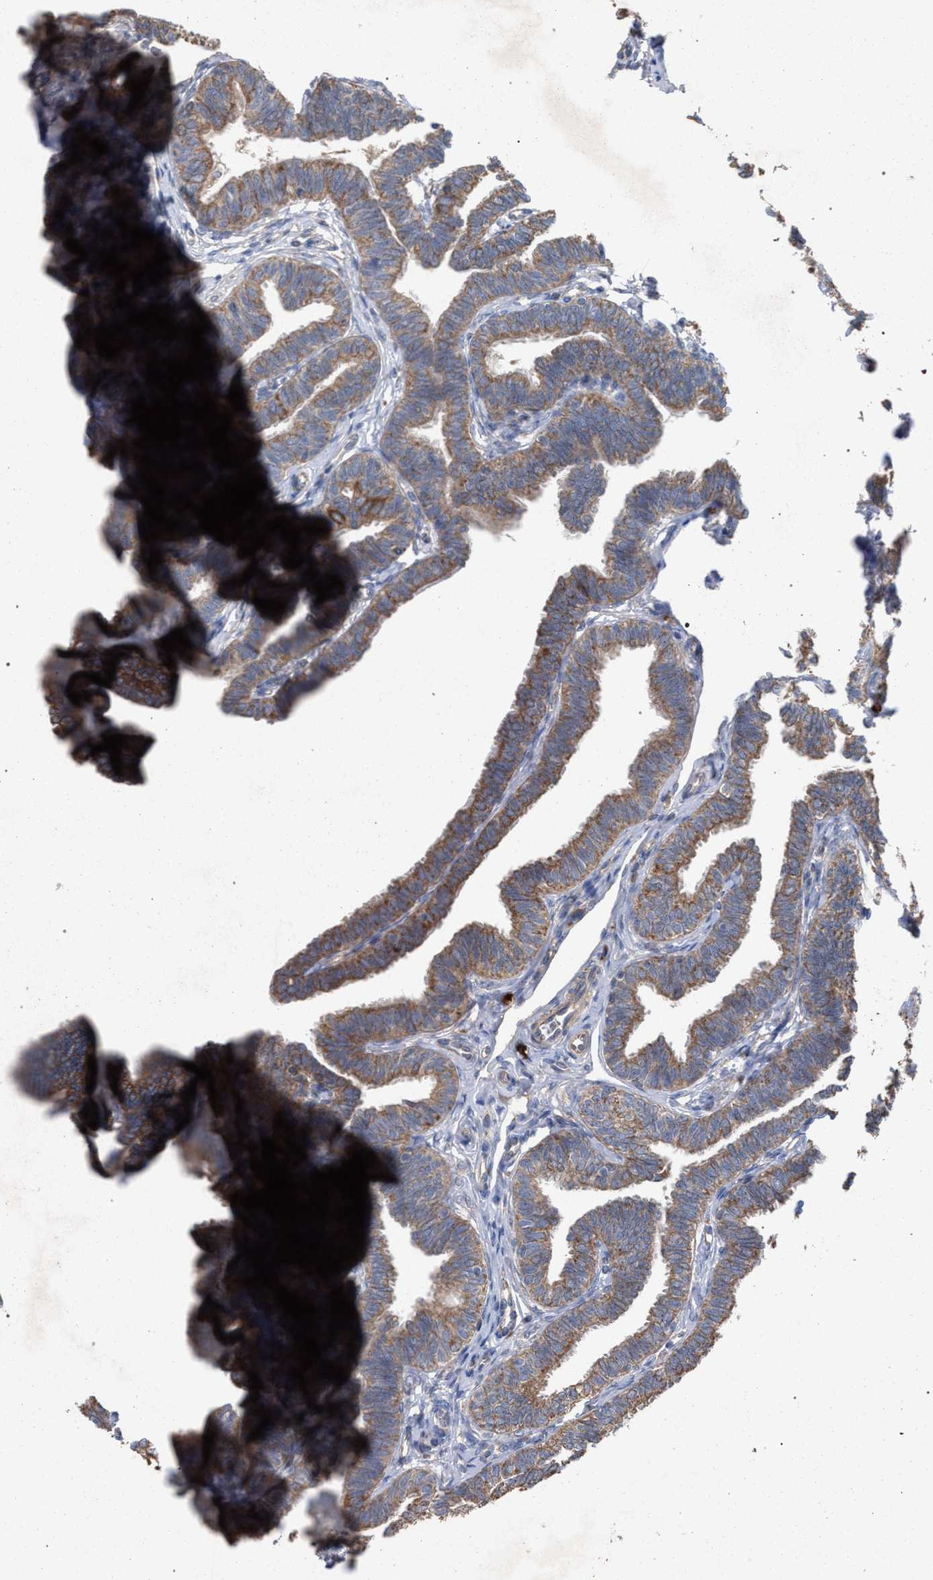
{"staining": {"intensity": "moderate", "quantity": ">75%", "location": "cytoplasmic/membranous"}, "tissue": "fallopian tube", "cell_type": "Glandular cells", "image_type": "normal", "snomed": [{"axis": "morphology", "description": "Normal tissue, NOS"}, {"axis": "topography", "description": "Fallopian tube"}, {"axis": "topography", "description": "Ovary"}], "caption": "Protein staining reveals moderate cytoplasmic/membranous staining in about >75% of glandular cells in unremarkable fallopian tube. The protein of interest is shown in brown color, while the nuclei are stained blue.", "gene": "BCL2L12", "patient": {"sex": "female", "age": 23}}